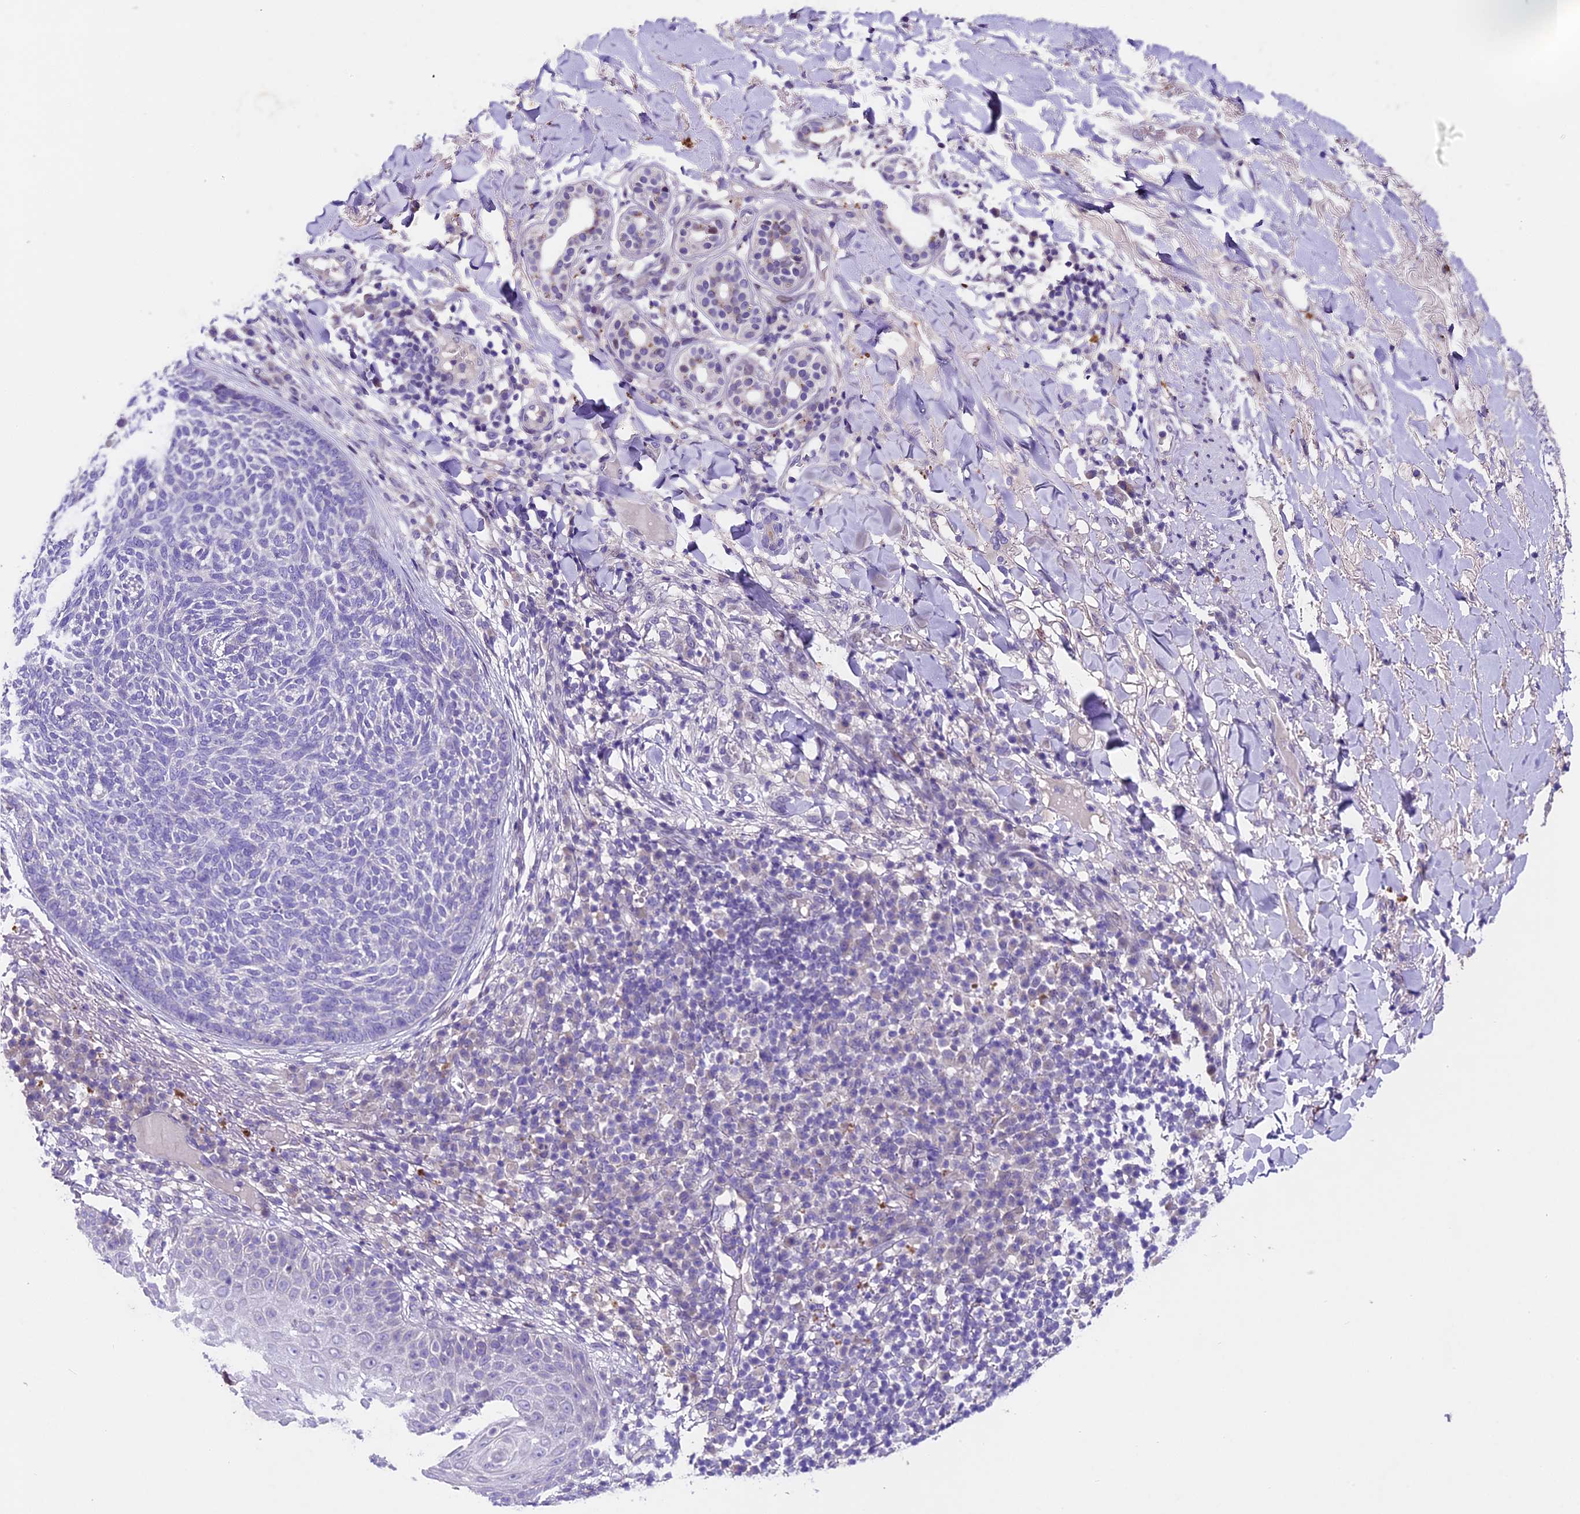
{"staining": {"intensity": "negative", "quantity": "none", "location": "none"}, "tissue": "skin cancer", "cell_type": "Tumor cells", "image_type": "cancer", "snomed": [{"axis": "morphology", "description": "Basal cell carcinoma"}, {"axis": "topography", "description": "Skin"}], "caption": "Skin cancer (basal cell carcinoma) was stained to show a protein in brown. There is no significant expression in tumor cells.", "gene": "IFT140", "patient": {"sex": "male", "age": 85}}